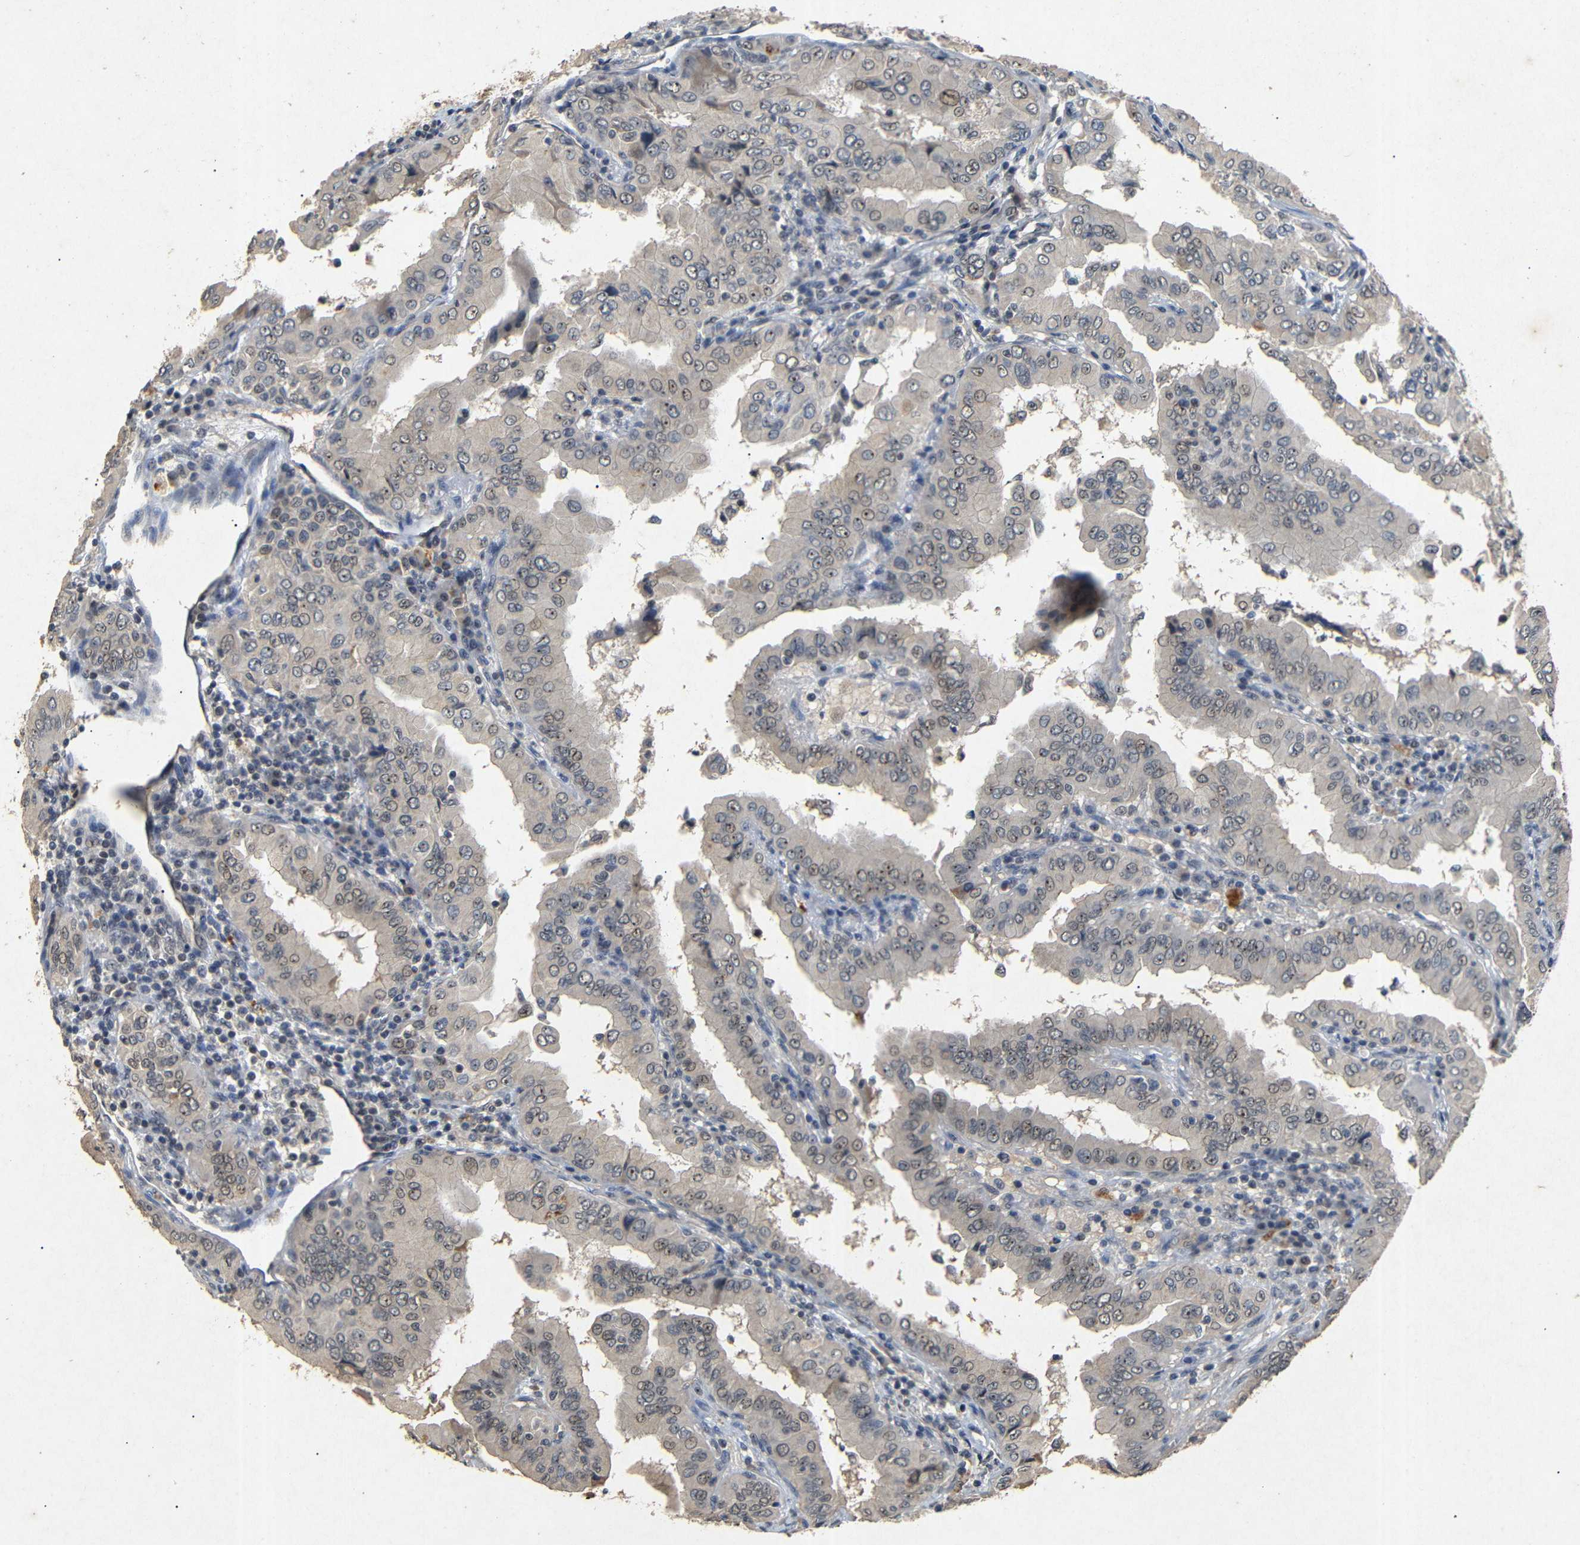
{"staining": {"intensity": "moderate", "quantity": "25%-75%", "location": "nuclear"}, "tissue": "thyroid cancer", "cell_type": "Tumor cells", "image_type": "cancer", "snomed": [{"axis": "morphology", "description": "Papillary adenocarcinoma, NOS"}, {"axis": "topography", "description": "Thyroid gland"}], "caption": "Human thyroid cancer stained for a protein (brown) displays moderate nuclear positive expression in about 25%-75% of tumor cells.", "gene": "PARN", "patient": {"sex": "male", "age": 33}}